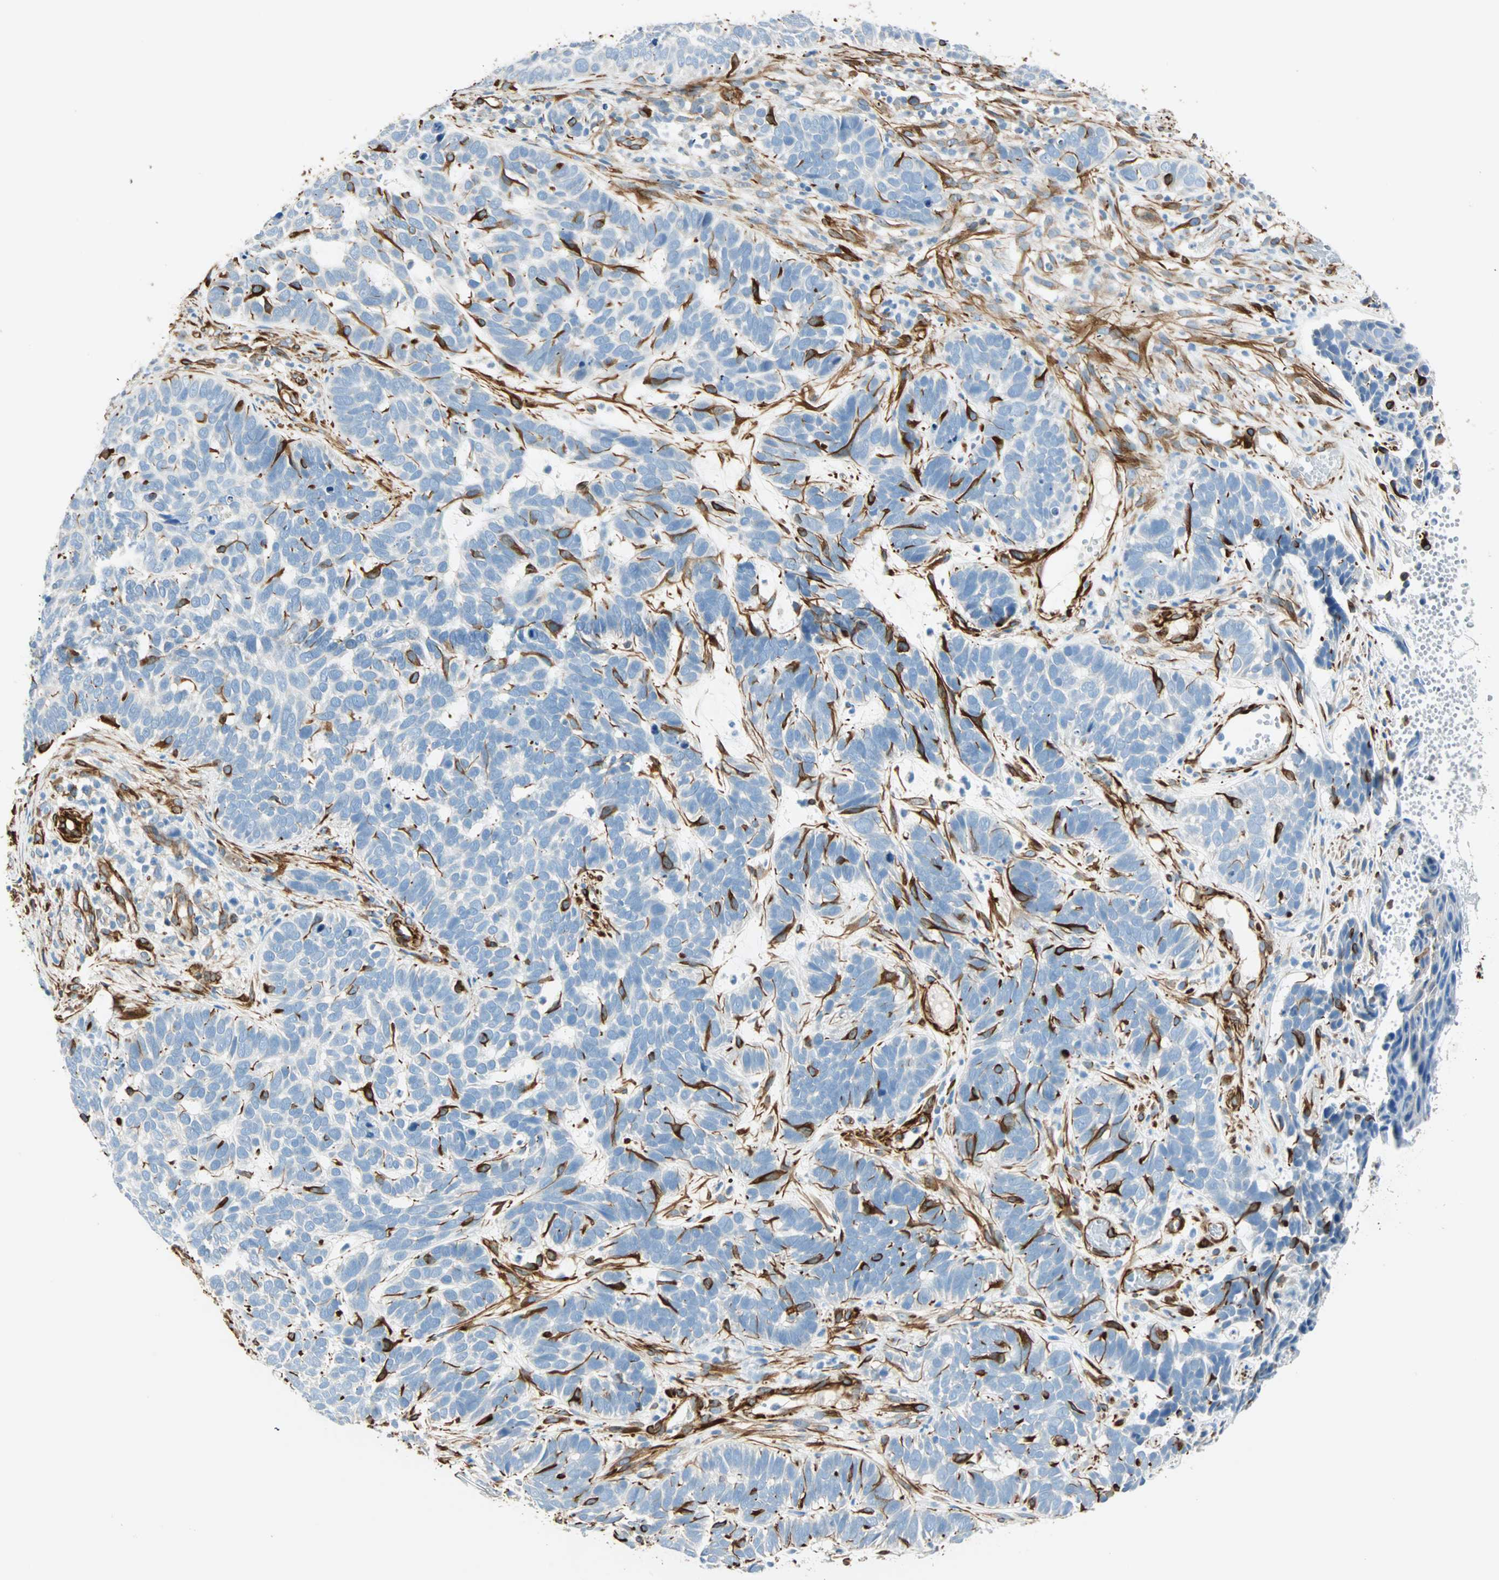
{"staining": {"intensity": "negative", "quantity": "none", "location": "none"}, "tissue": "skin cancer", "cell_type": "Tumor cells", "image_type": "cancer", "snomed": [{"axis": "morphology", "description": "Basal cell carcinoma"}, {"axis": "topography", "description": "Skin"}], "caption": "Tumor cells are negative for protein expression in human skin basal cell carcinoma. (DAB (3,3'-diaminobenzidine) immunohistochemistry, high magnification).", "gene": "NES", "patient": {"sex": "male", "age": 87}}